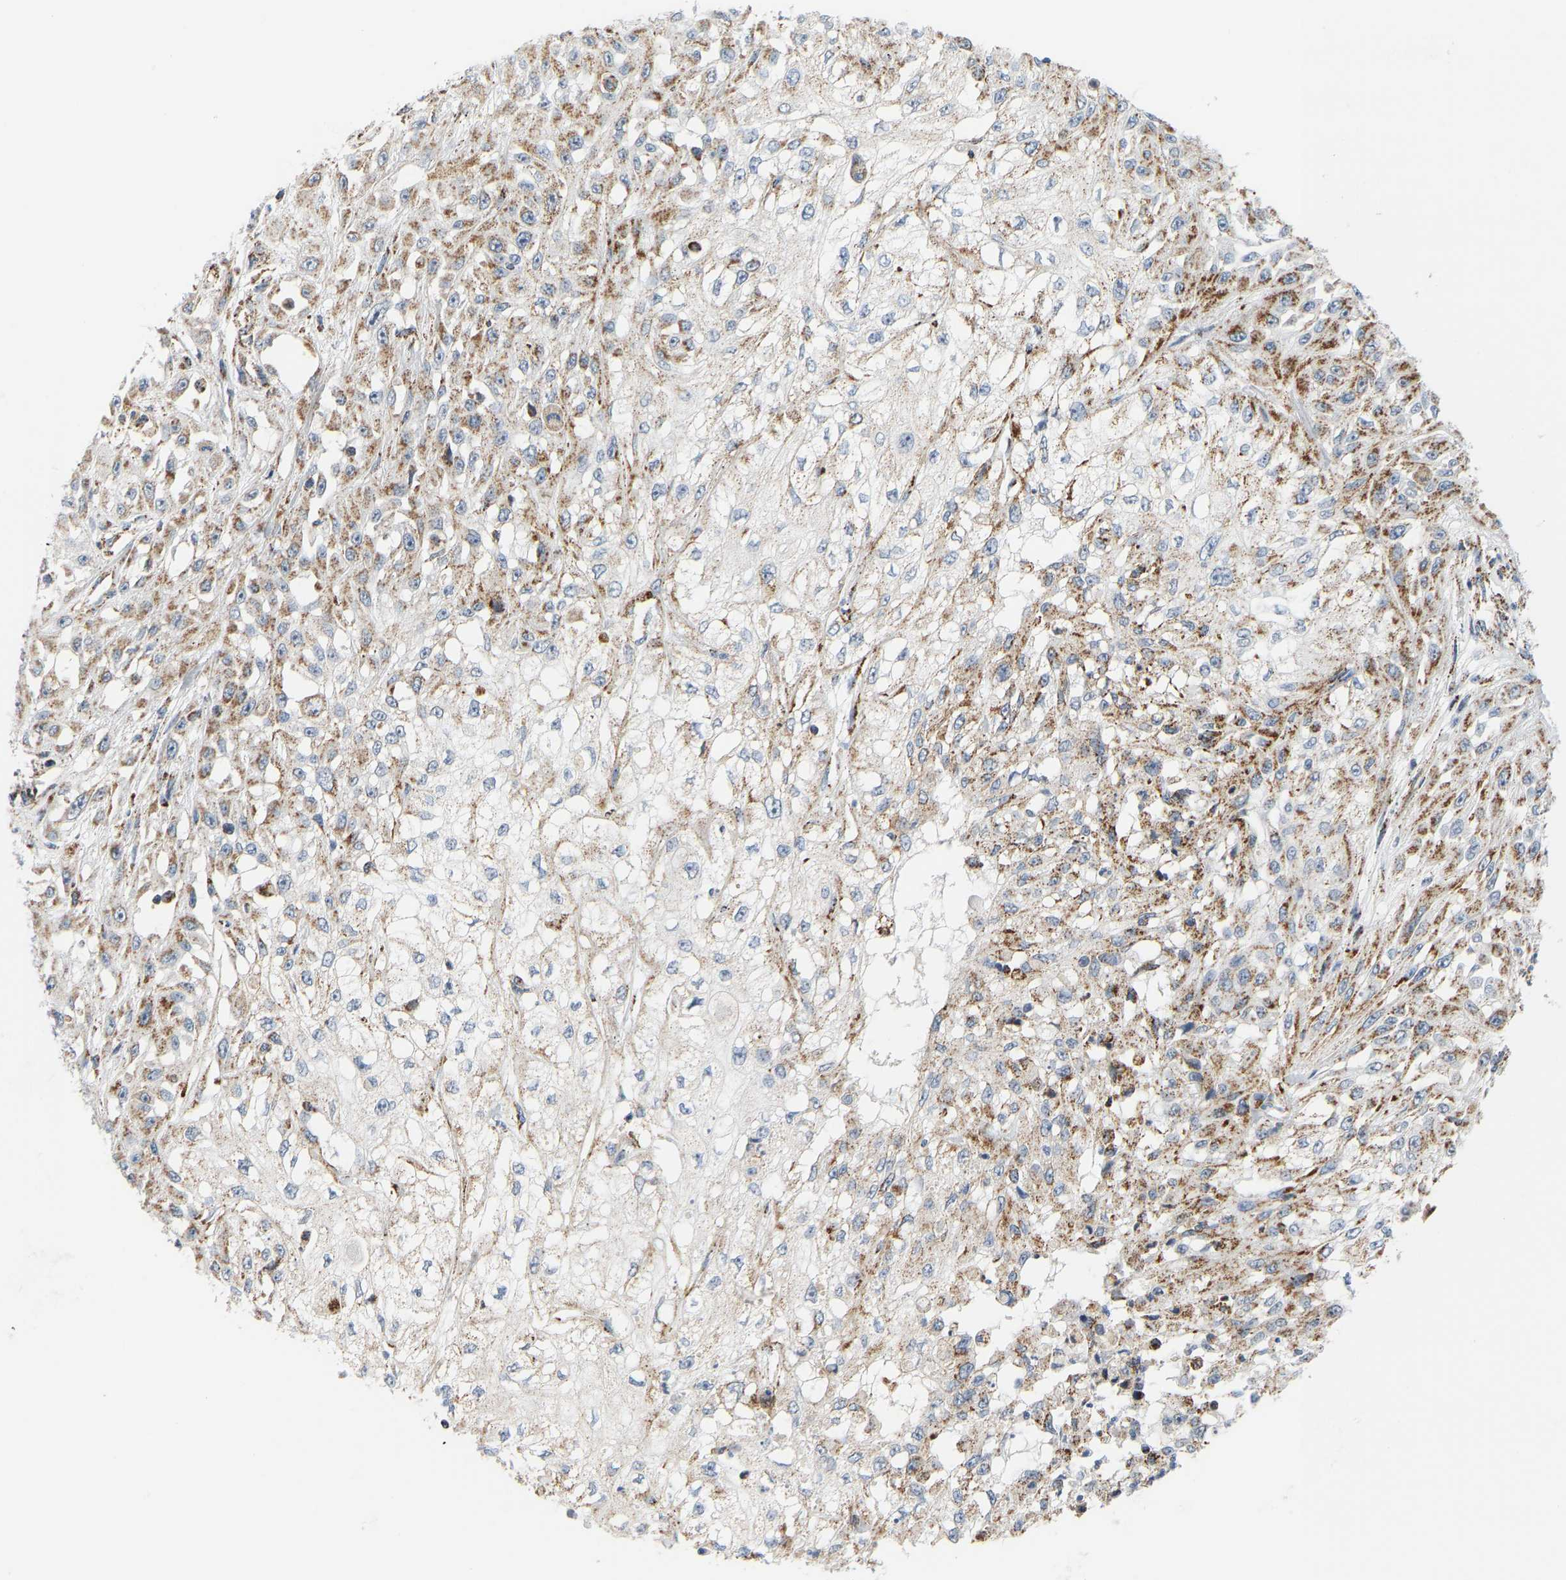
{"staining": {"intensity": "moderate", "quantity": ">75%", "location": "cytoplasmic/membranous"}, "tissue": "skin cancer", "cell_type": "Tumor cells", "image_type": "cancer", "snomed": [{"axis": "morphology", "description": "Squamous cell carcinoma, NOS"}, {"axis": "morphology", "description": "Squamous cell carcinoma, metastatic, NOS"}, {"axis": "topography", "description": "Skin"}, {"axis": "topography", "description": "Lymph node"}], "caption": "Skin cancer (metastatic squamous cell carcinoma) stained with DAB (3,3'-diaminobenzidine) immunohistochemistry (IHC) demonstrates medium levels of moderate cytoplasmic/membranous expression in about >75% of tumor cells. (Stains: DAB in brown, nuclei in blue, Microscopy: brightfield microscopy at high magnification).", "gene": "GPSM2", "patient": {"sex": "male", "age": 75}}